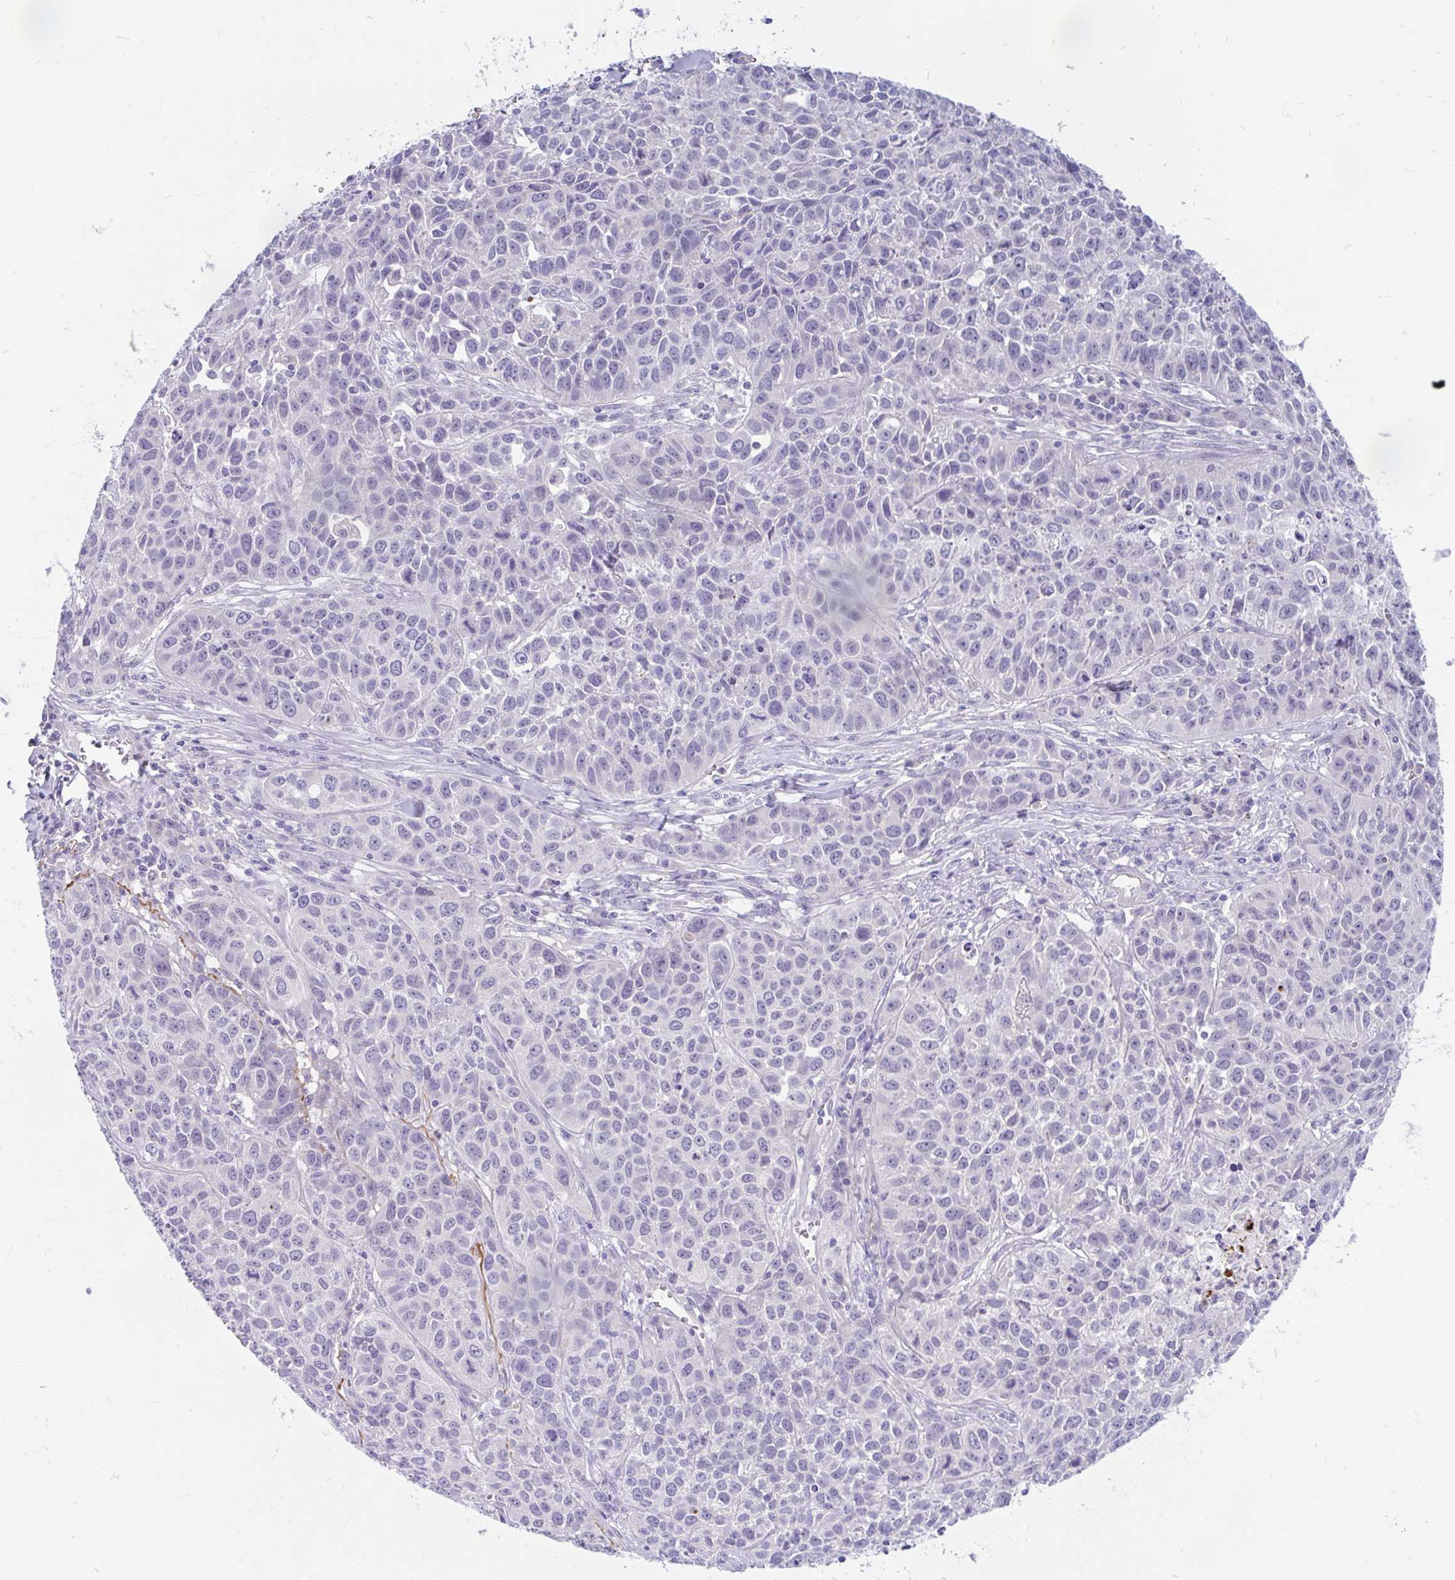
{"staining": {"intensity": "negative", "quantity": "none", "location": "none"}, "tissue": "lung cancer", "cell_type": "Tumor cells", "image_type": "cancer", "snomed": [{"axis": "morphology", "description": "Squamous cell carcinoma, NOS"}, {"axis": "topography", "description": "Lung"}], "caption": "Tumor cells show no significant positivity in lung cancer (squamous cell carcinoma). (Stains: DAB (3,3'-diaminobenzidine) IHC with hematoxylin counter stain, Microscopy: brightfield microscopy at high magnification).", "gene": "KIAA2013", "patient": {"sex": "male", "age": 76}}